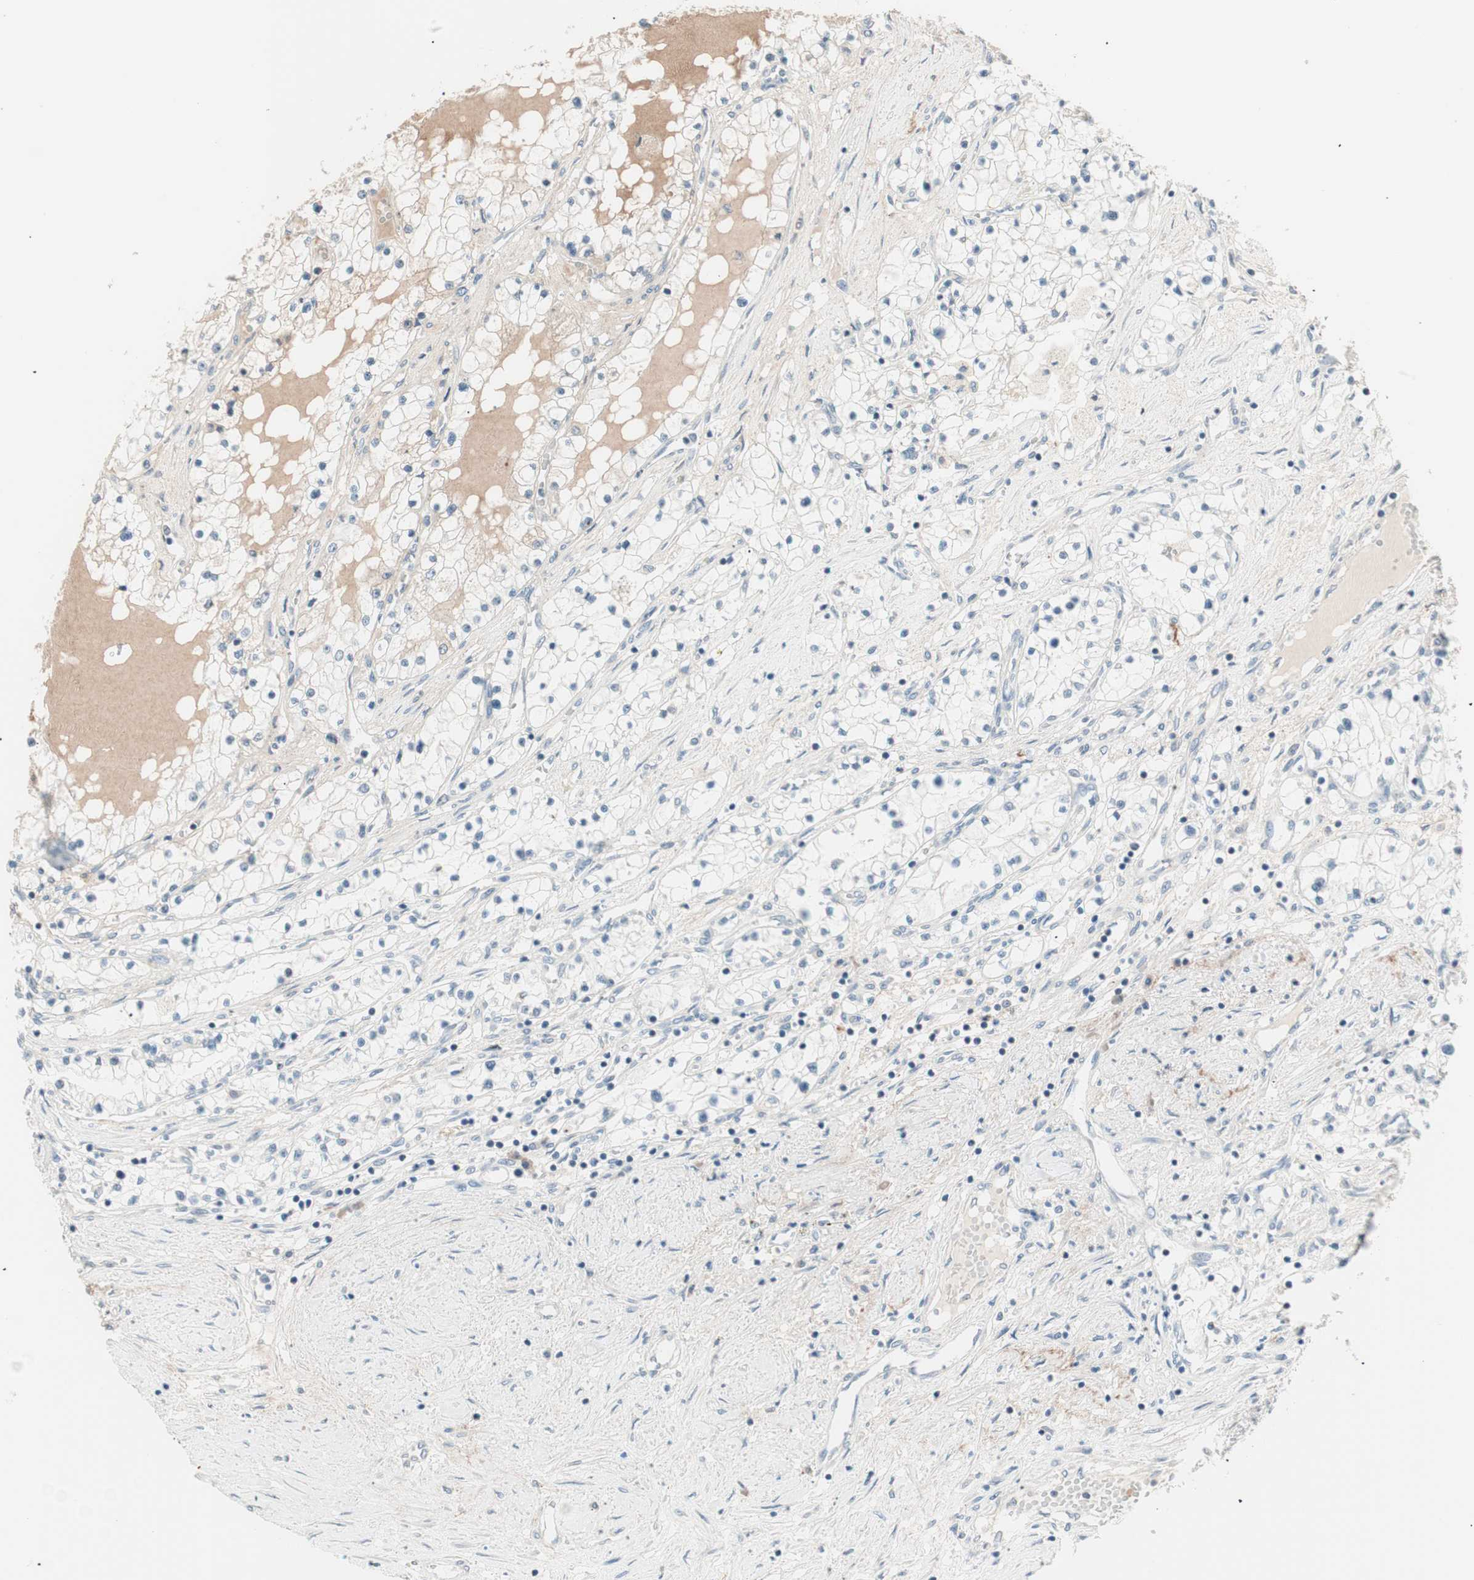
{"staining": {"intensity": "negative", "quantity": "none", "location": "none"}, "tissue": "renal cancer", "cell_type": "Tumor cells", "image_type": "cancer", "snomed": [{"axis": "morphology", "description": "Adenocarcinoma, NOS"}, {"axis": "topography", "description": "Kidney"}], "caption": "Immunohistochemistry micrograph of neoplastic tissue: human adenocarcinoma (renal) stained with DAB (3,3'-diaminobenzidine) exhibits no significant protein positivity in tumor cells.", "gene": "RAD54B", "patient": {"sex": "male", "age": 68}}